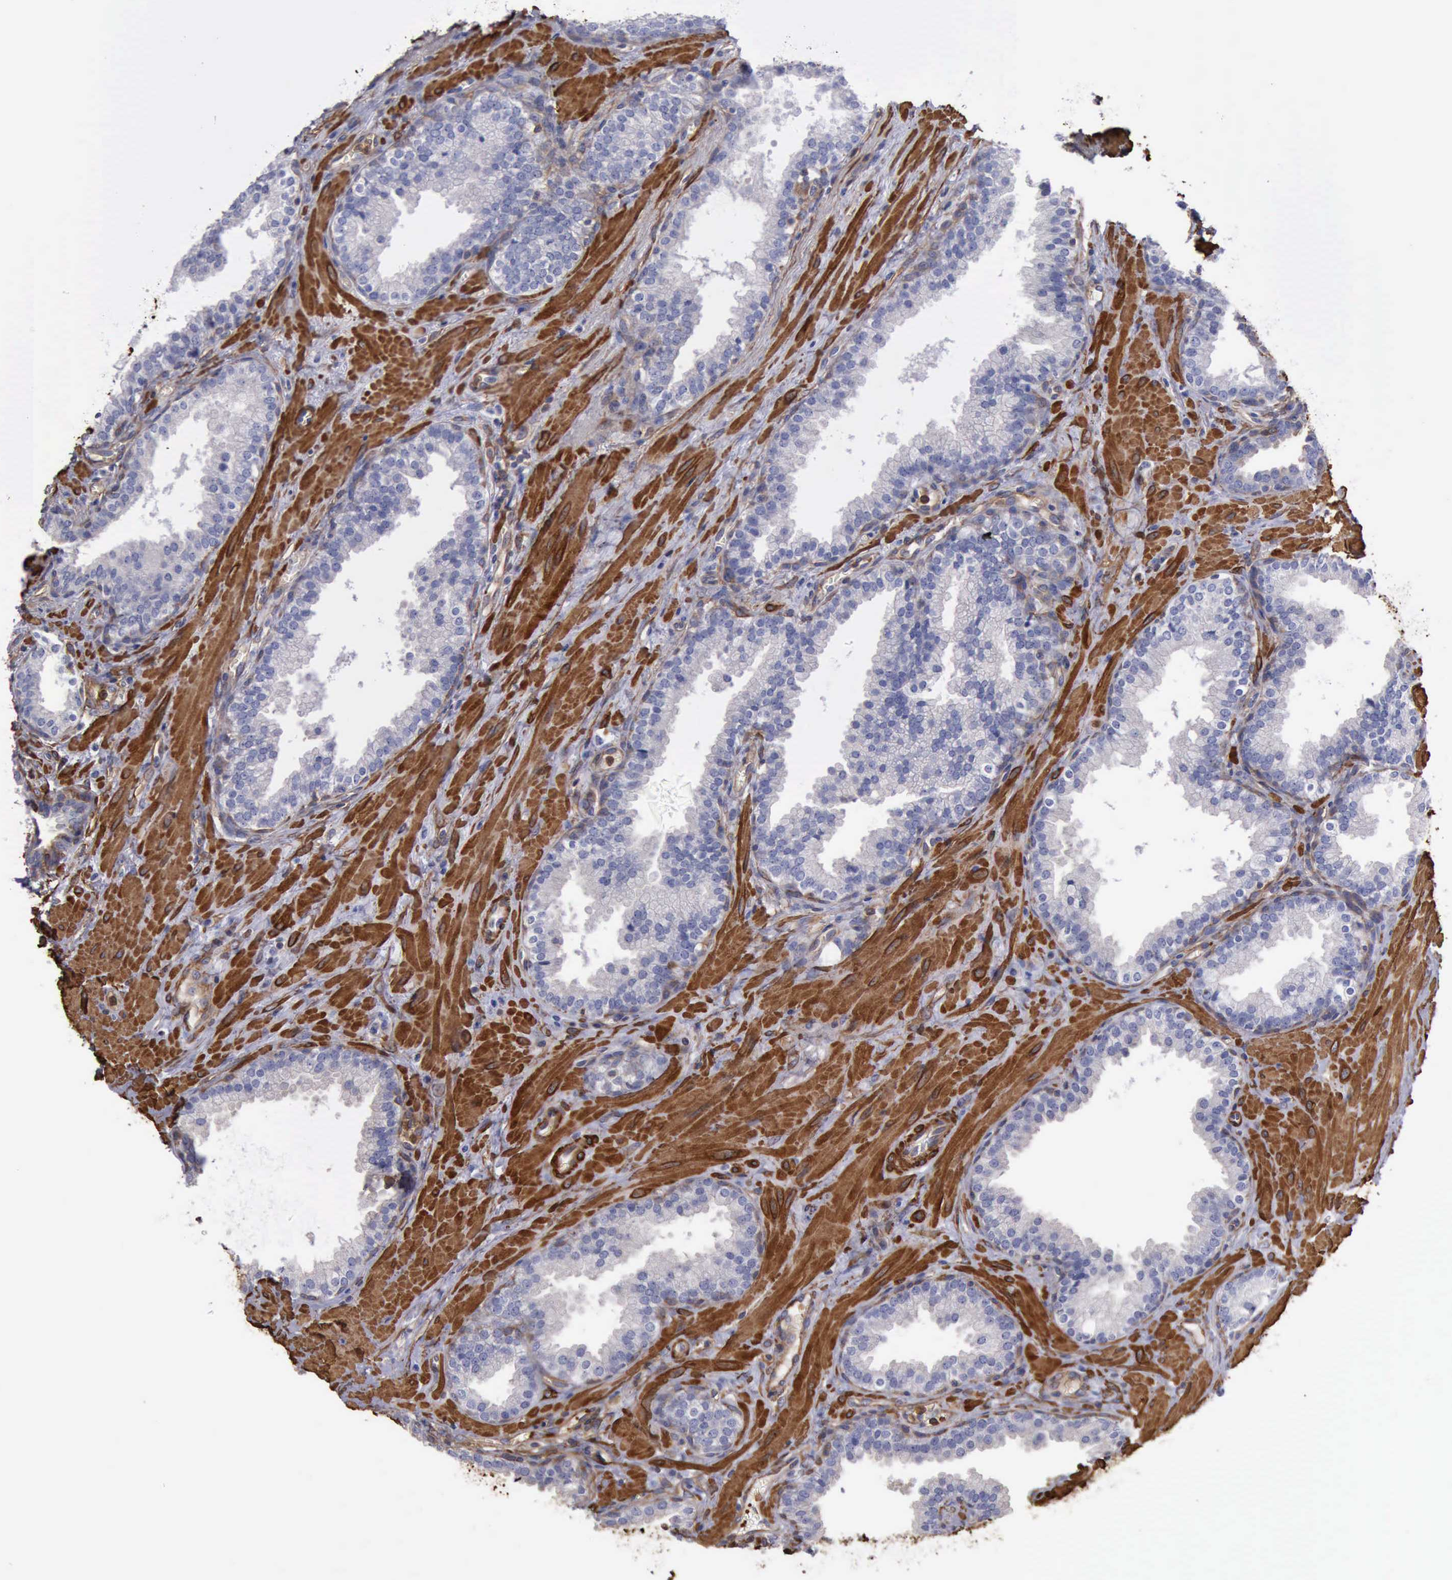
{"staining": {"intensity": "negative", "quantity": "none", "location": "none"}, "tissue": "prostate", "cell_type": "Glandular cells", "image_type": "normal", "snomed": [{"axis": "morphology", "description": "Normal tissue, NOS"}, {"axis": "topography", "description": "Prostate"}], "caption": "Immunohistochemistry photomicrograph of unremarkable prostate: prostate stained with DAB (3,3'-diaminobenzidine) exhibits no significant protein expression in glandular cells.", "gene": "FLNA", "patient": {"sex": "male", "age": 51}}